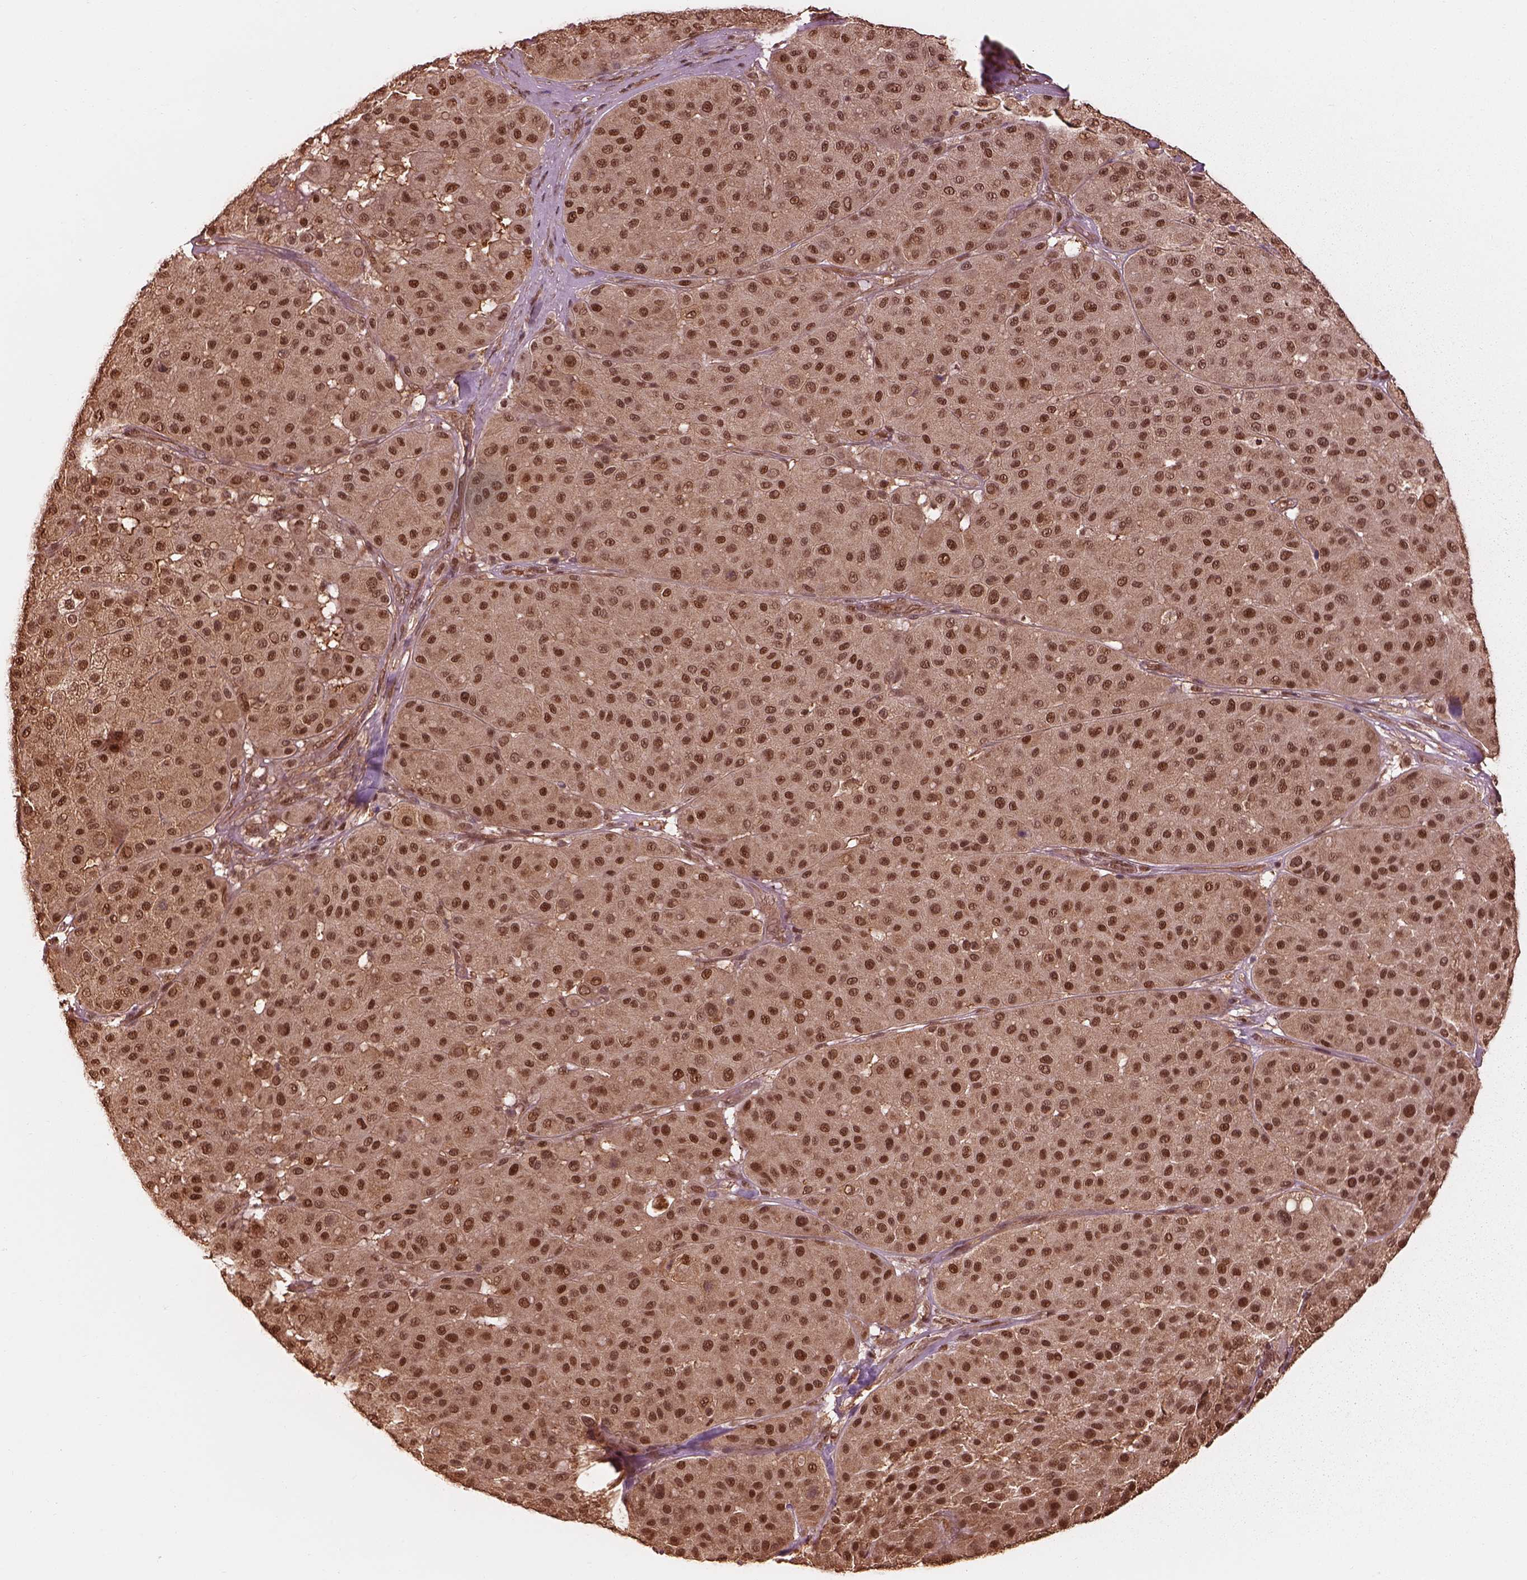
{"staining": {"intensity": "strong", "quantity": ">75%", "location": "cytoplasmic/membranous,nuclear"}, "tissue": "melanoma", "cell_type": "Tumor cells", "image_type": "cancer", "snomed": [{"axis": "morphology", "description": "Malignant melanoma, Metastatic site"}, {"axis": "topography", "description": "Smooth muscle"}], "caption": "Immunohistochemistry histopathology image of melanoma stained for a protein (brown), which exhibits high levels of strong cytoplasmic/membranous and nuclear staining in about >75% of tumor cells.", "gene": "PSMC5", "patient": {"sex": "male", "age": 41}}